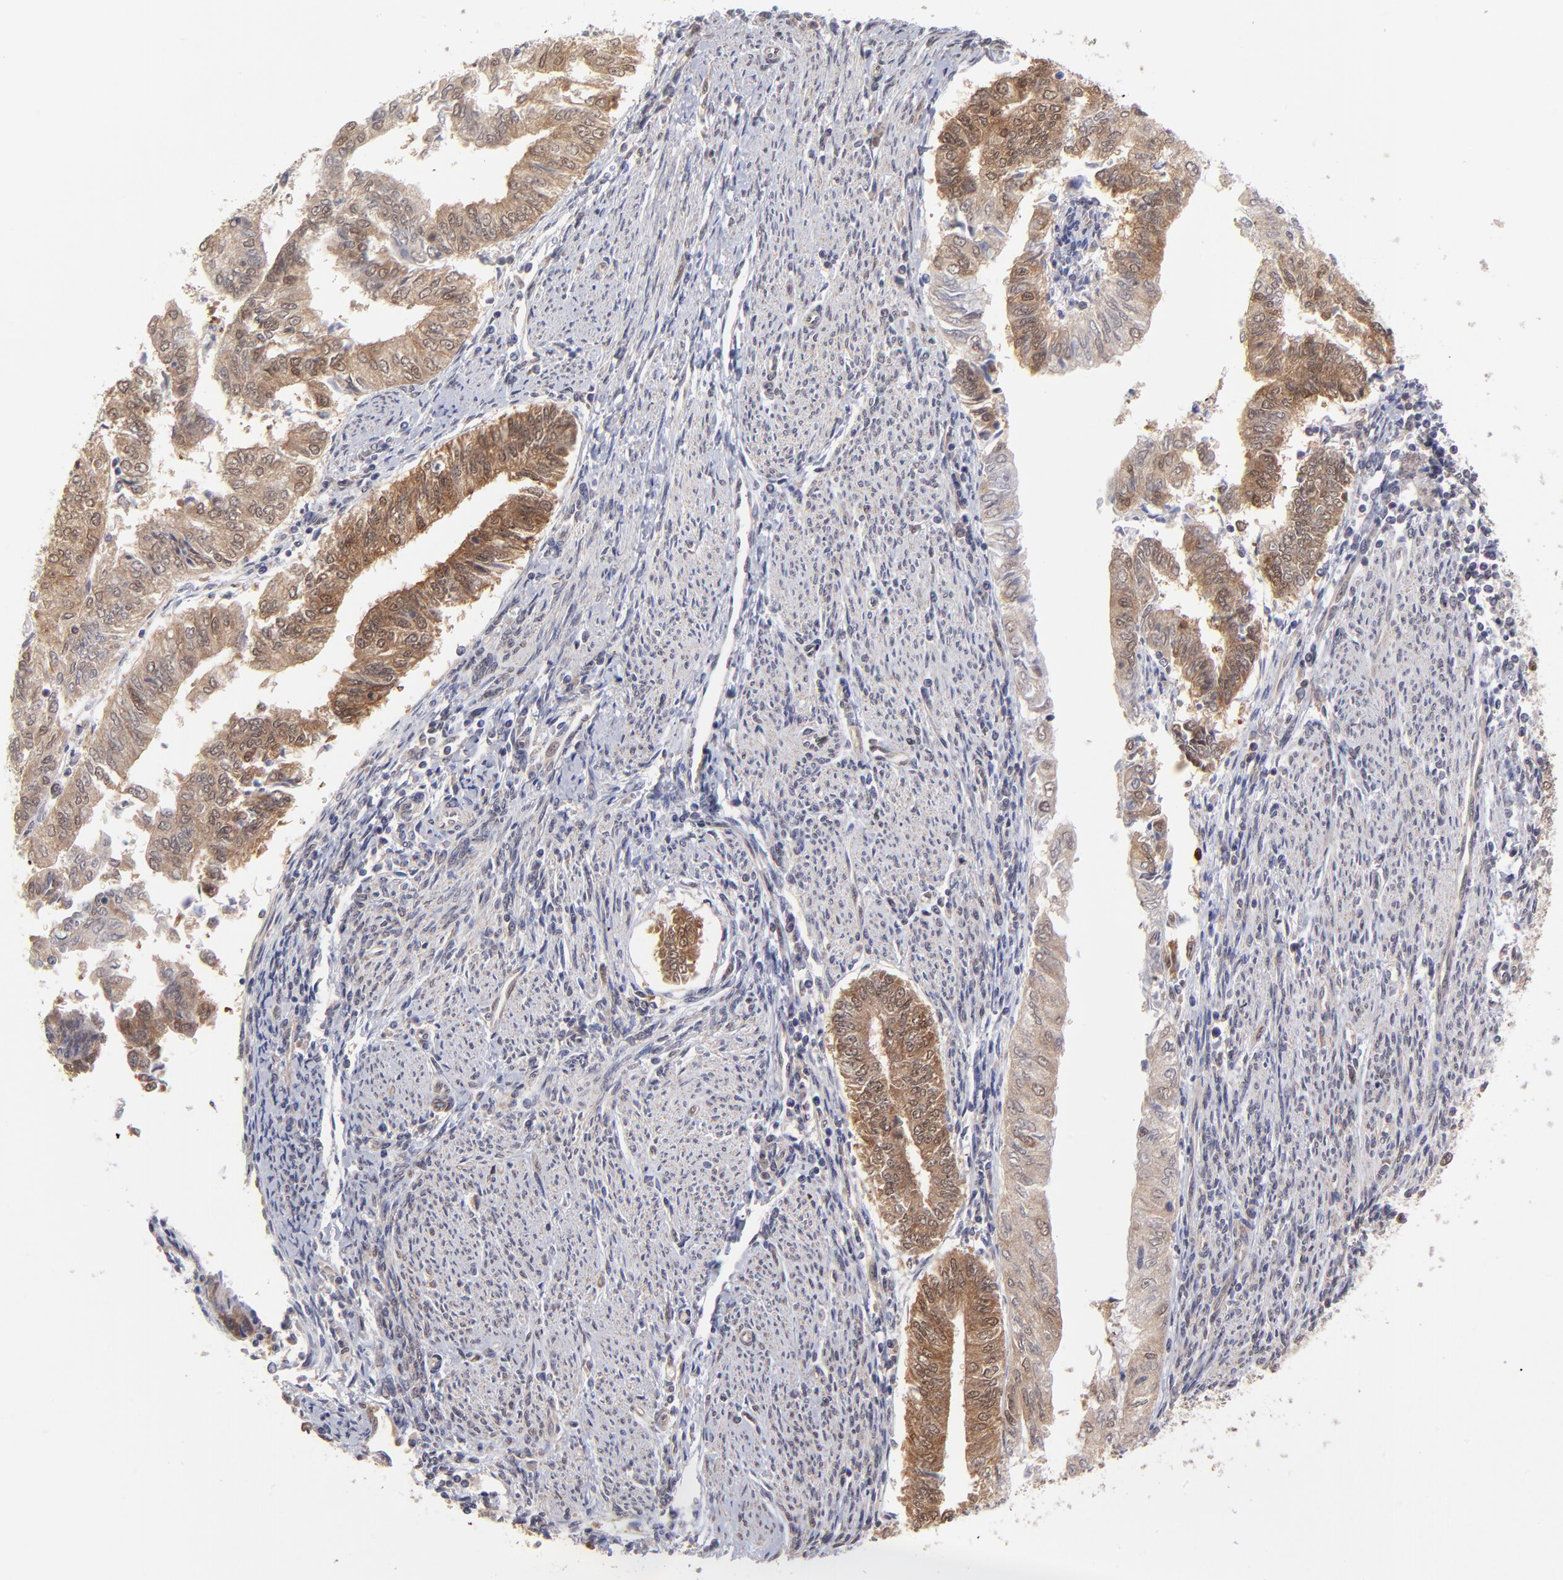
{"staining": {"intensity": "strong", "quantity": ">75%", "location": "cytoplasmic/membranous"}, "tissue": "endometrial cancer", "cell_type": "Tumor cells", "image_type": "cancer", "snomed": [{"axis": "morphology", "description": "Adenocarcinoma, NOS"}, {"axis": "topography", "description": "Endometrium"}], "caption": "A brown stain highlights strong cytoplasmic/membranous expression of a protein in human adenocarcinoma (endometrial) tumor cells.", "gene": "UBE2E3", "patient": {"sex": "female", "age": 66}}